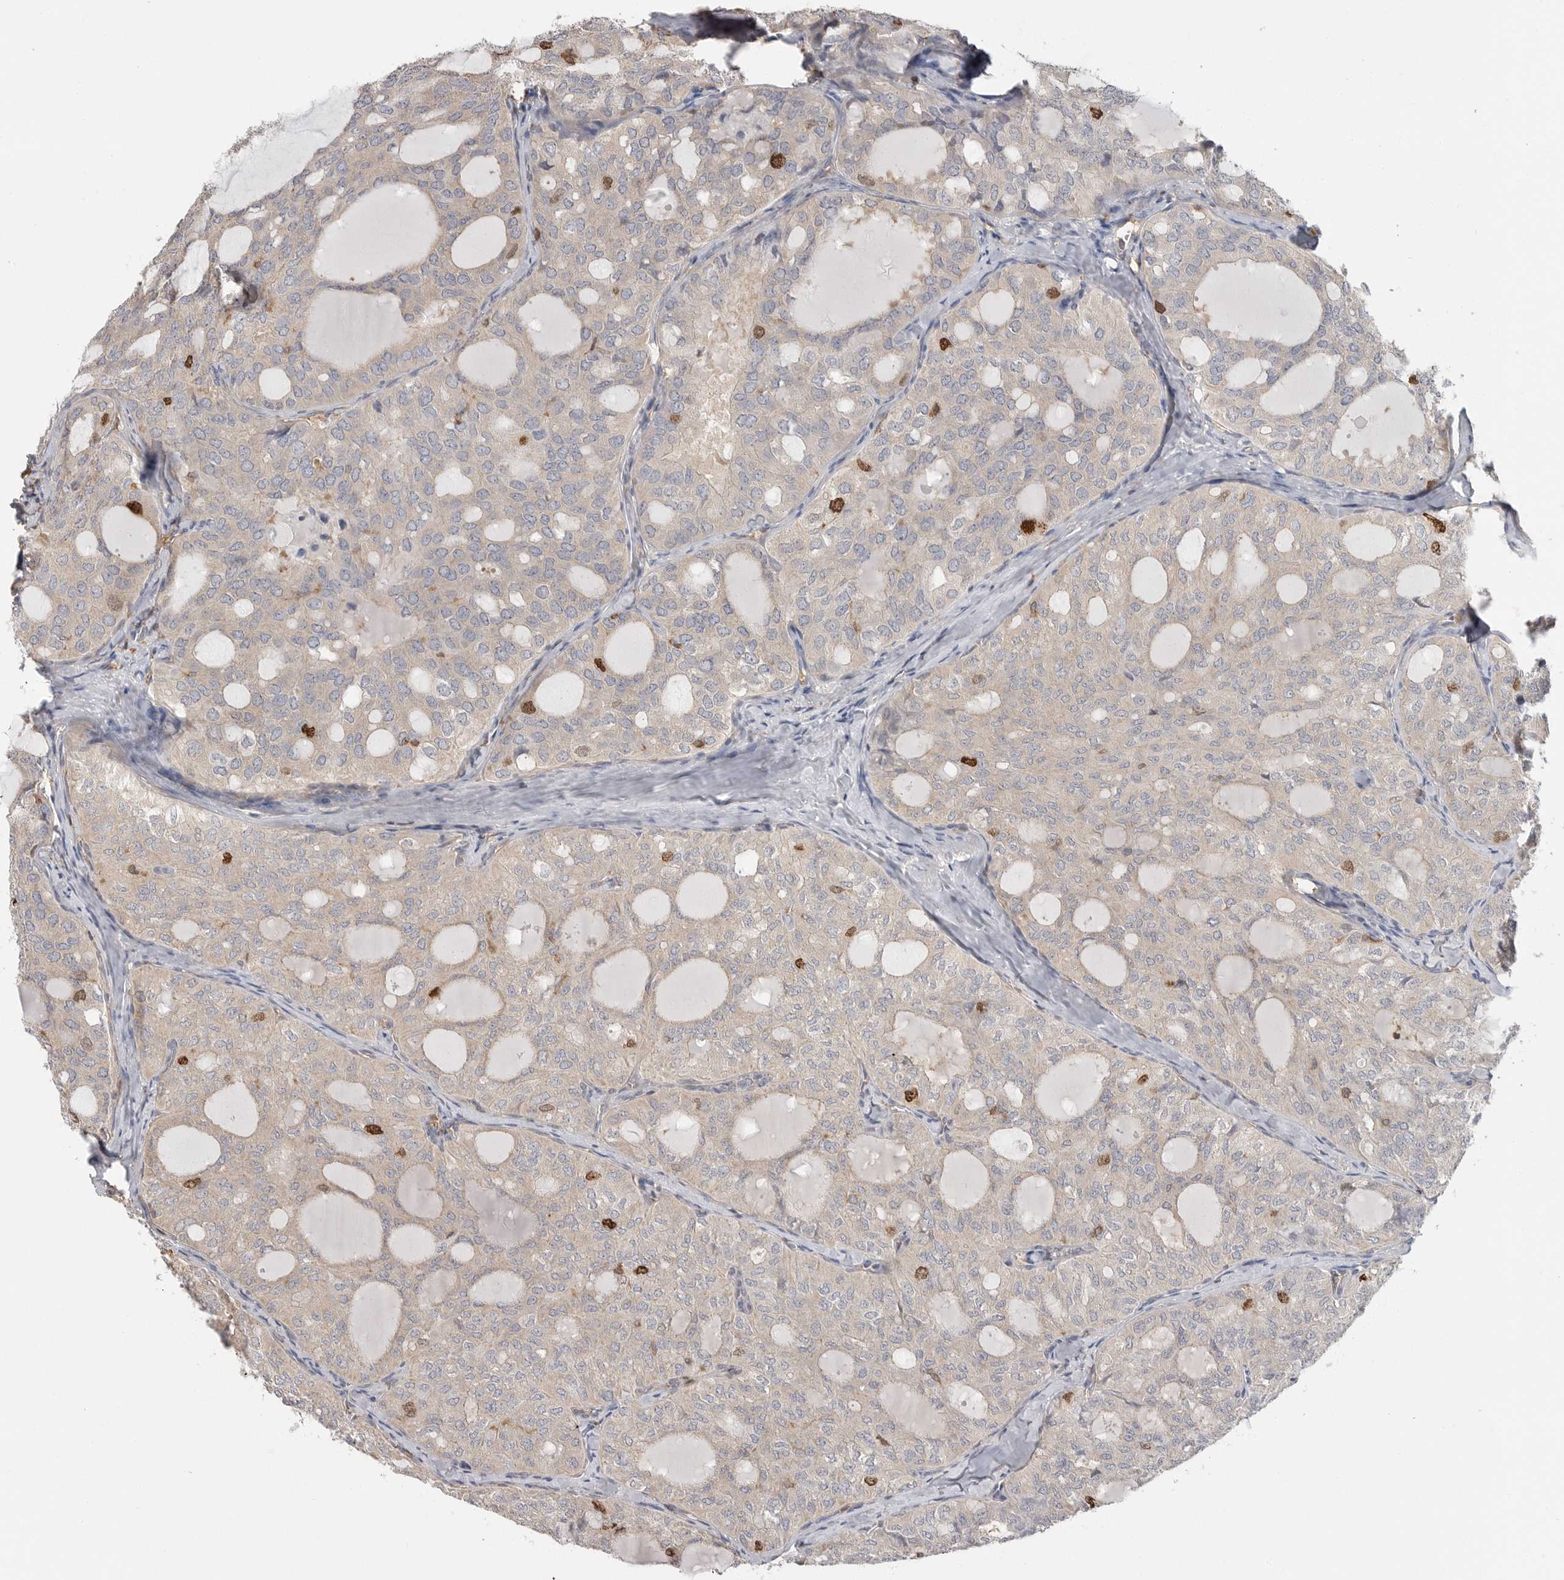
{"staining": {"intensity": "strong", "quantity": "<25%", "location": "nuclear"}, "tissue": "thyroid cancer", "cell_type": "Tumor cells", "image_type": "cancer", "snomed": [{"axis": "morphology", "description": "Follicular adenoma carcinoma, NOS"}, {"axis": "topography", "description": "Thyroid gland"}], "caption": "About <25% of tumor cells in human thyroid cancer (follicular adenoma carcinoma) demonstrate strong nuclear protein expression as visualized by brown immunohistochemical staining.", "gene": "TOP2A", "patient": {"sex": "male", "age": 75}}